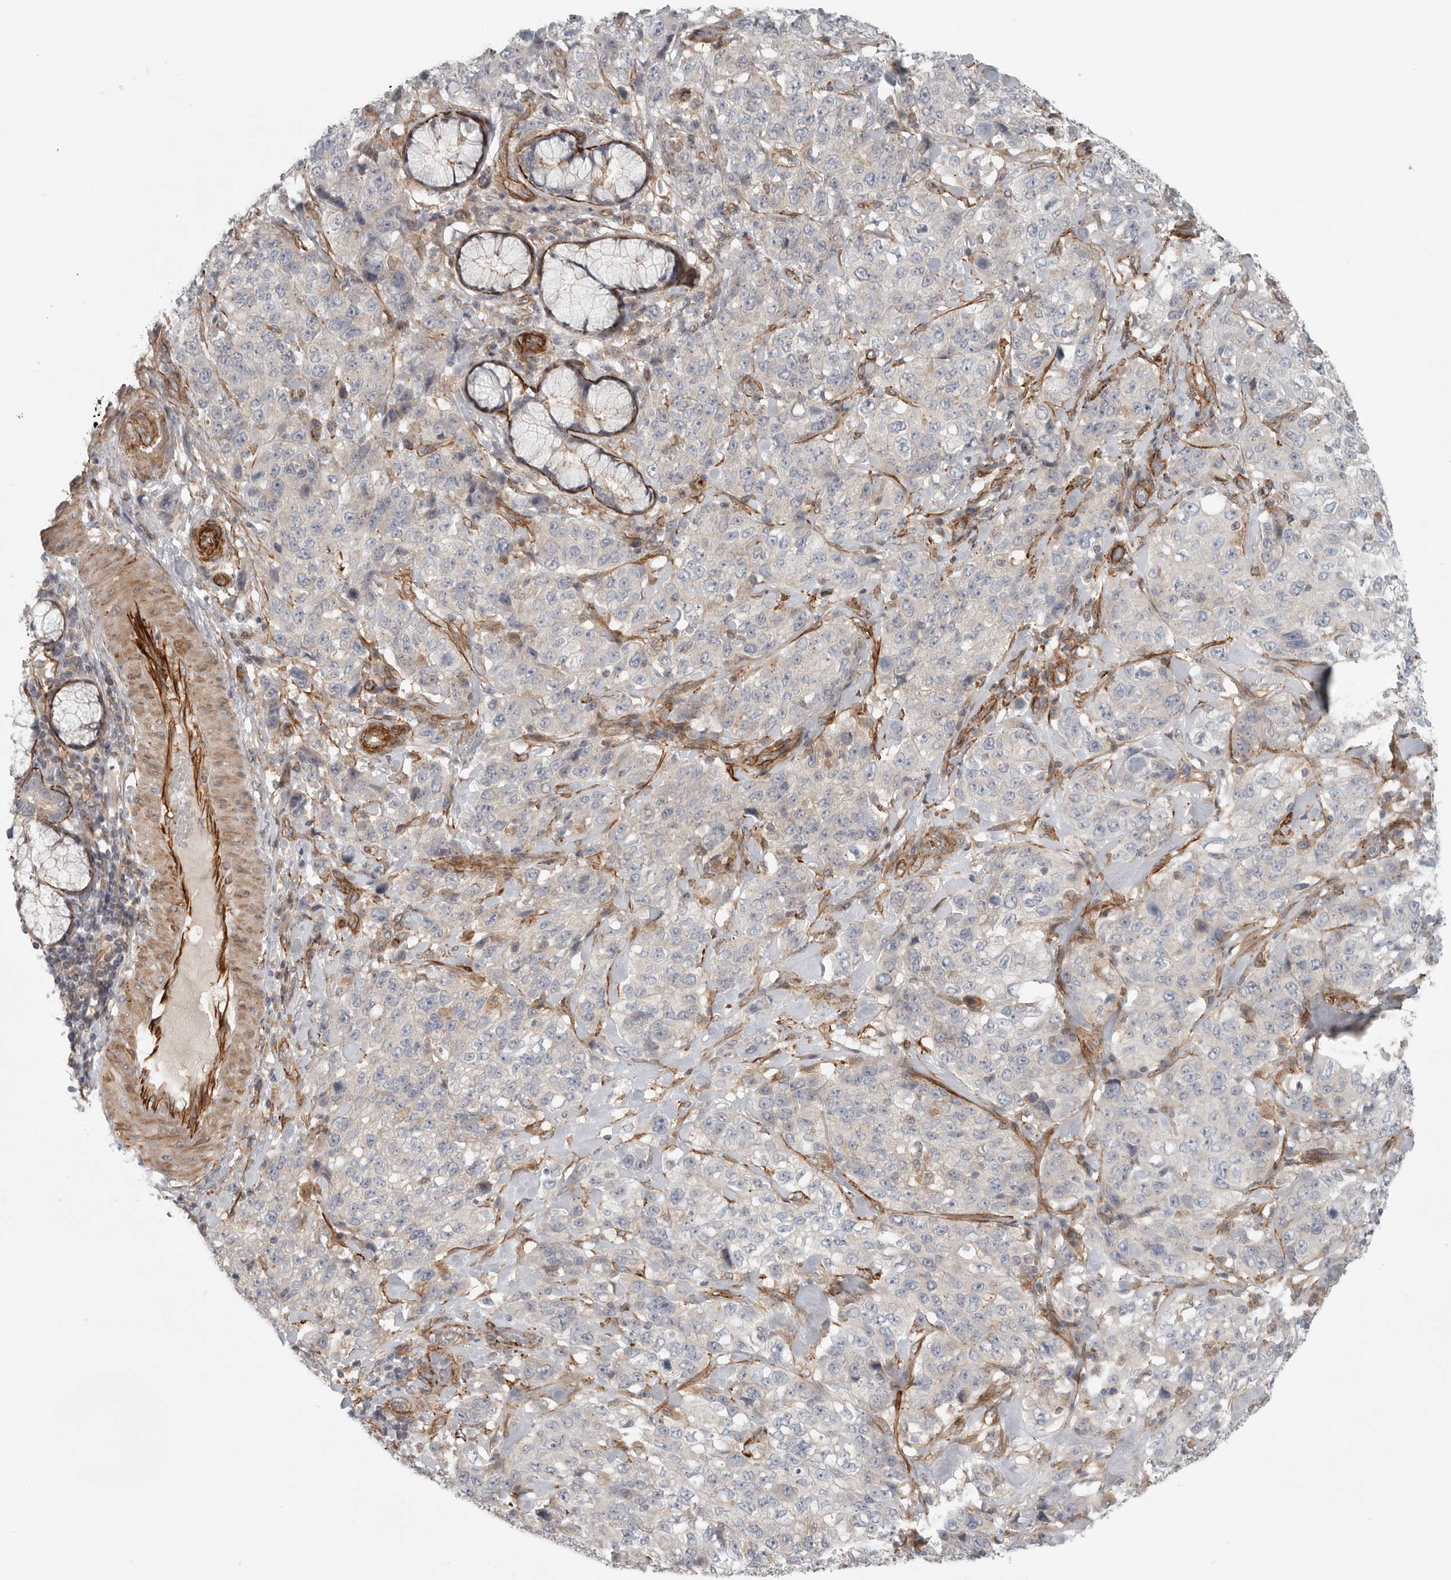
{"staining": {"intensity": "negative", "quantity": "none", "location": "none"}, "tissue": "stomach cancer", "cell_type": "Tumor cells", "image_type": "cancer", "snomed": [{"axis": "morphology", "description": "Adenocarcinoma, NOS"}, {"axis": "topography", "description": "Stomach"}], "caption": "Stomach adenocarcinoma was stained to show a protein in brown. There is no significant positivity in tumor cells.", "gene": "LONRF1", "patient": {"sex": "male", "age": 48}}